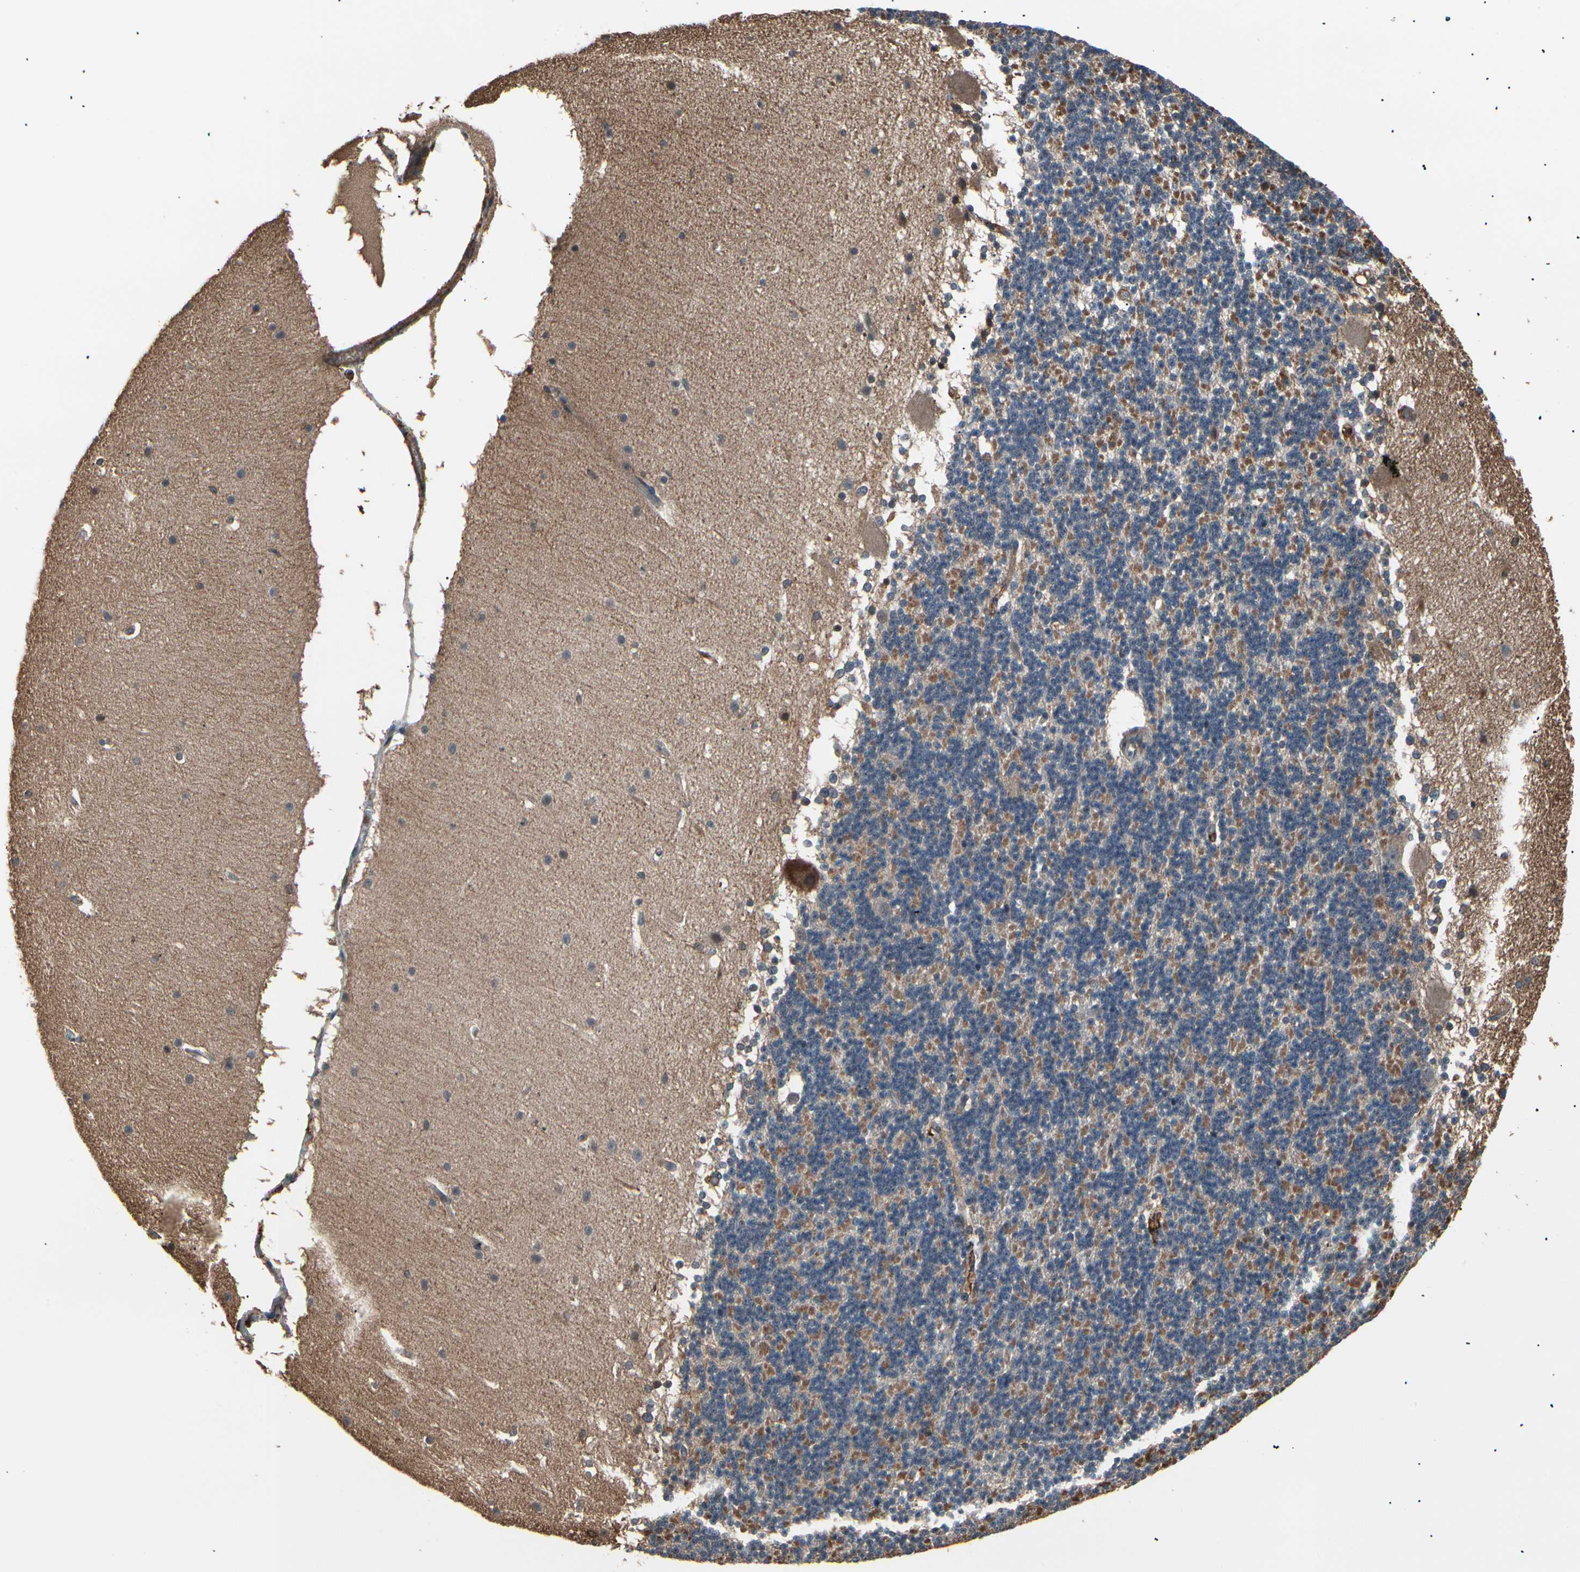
{"staining": {"intensity": "moderate", "quantity": "<25%", "location": "cytoplasmic/membranous"}, "tissue": "cerebellum", "cell_type": "Cells in granular layer", "image_type": "normal", "snomed": [{"axis": "morphology", "description": "Normal tissue, NOS"}, {"axis": "topography", "description": "Cerebellum"}], "caption": "Protein staining reveals moderate cytoplasmic/membranous expression in about <25% of cells in granular layer in unremarkable cerebellum.", "gene": "MAPK13", "patient": {"sex": "female", "age": 19}}